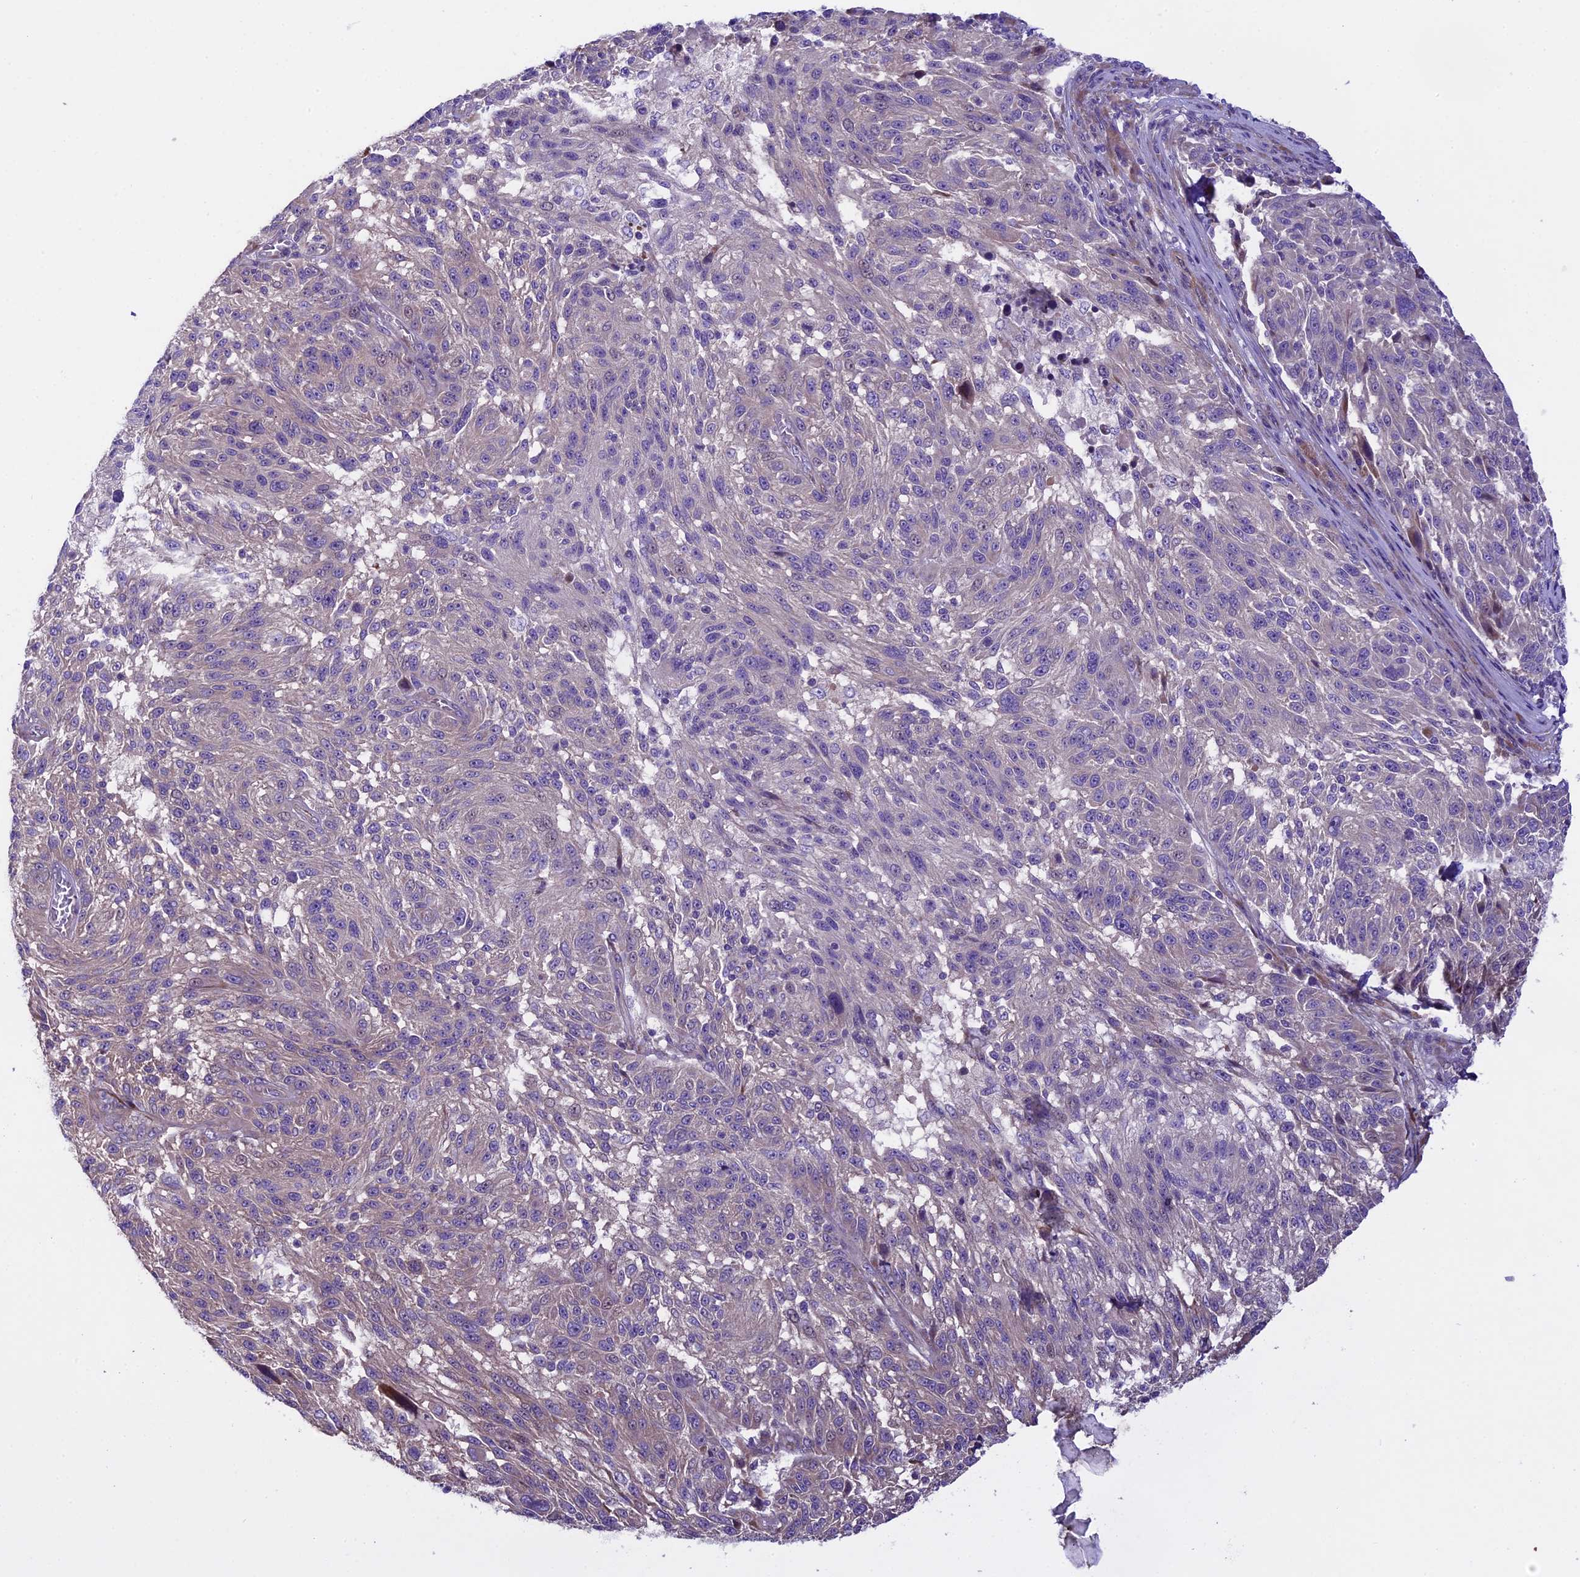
{"staining": {"intensity": "negative", "quantity": "none", "location": "none"}, "tissue": "melanoma", "cell_type": "Tumor cells", "image_type": "cancer", "snomed": [{"axis": "morphology", "description": "Malignant melanoma, NOS"}, {"axis": "topography", "description": "Skin"}], "caption": "Tumor cells show no significant positivity in melanoma.", "gene": "SPIRE1", "patient": {"sex": "male", "age": 53}}